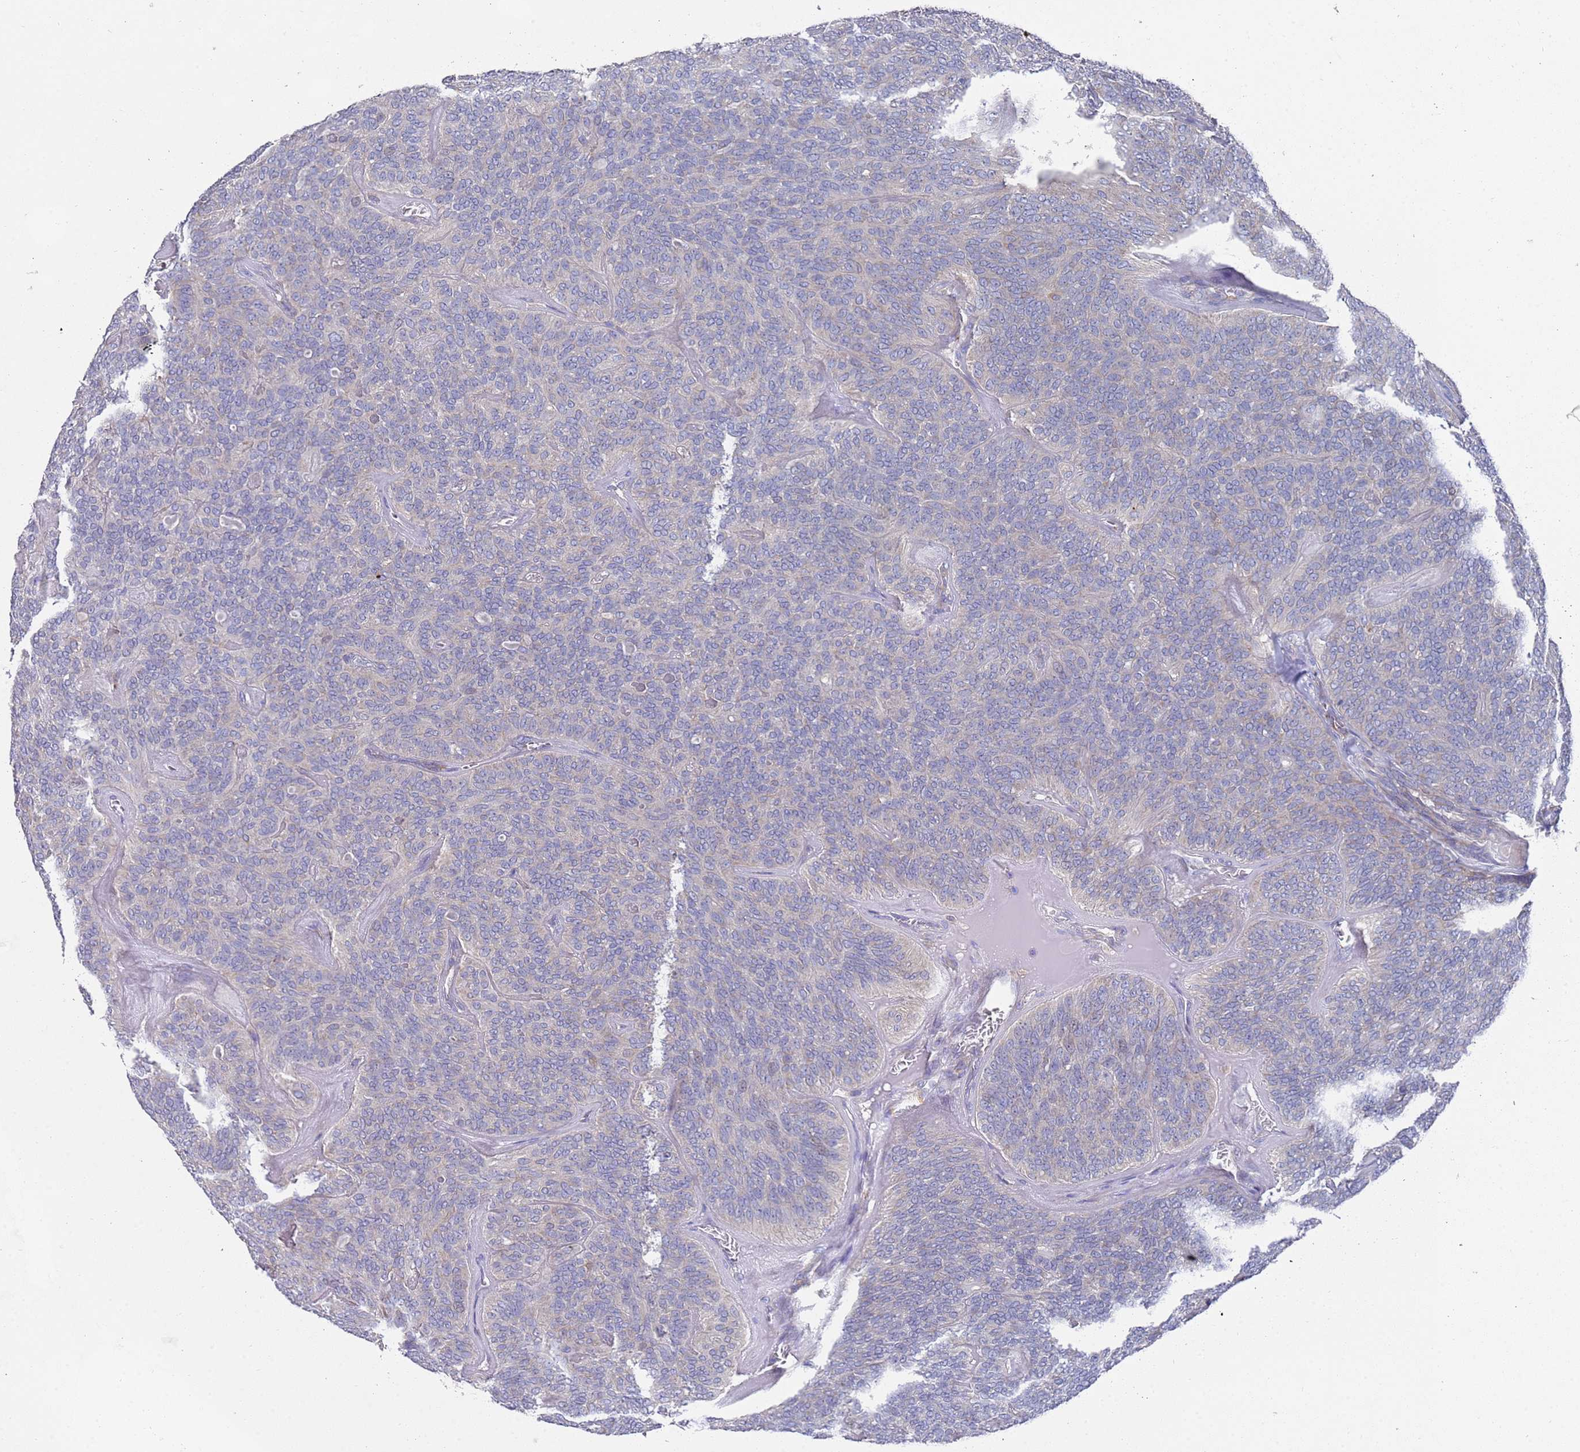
{"staining": {"intensity": "negative", "quantity": "none", "location": "none"}, "tissue": "head and neck cancer", "cell_type": "Tumor cells", "image_type": "cancer", "snomed": [{"axis": "morphology", "description": "Adenocarcinoma, NOS"}, {"axis": "topography", "description": "Head-Neck"}], "caption": "Tumor cells are negative for brown protein staining in head and neck adenocarcinoma.", "gene": "NPEPPS", "patient": {"sex": "male", "age": 66}}